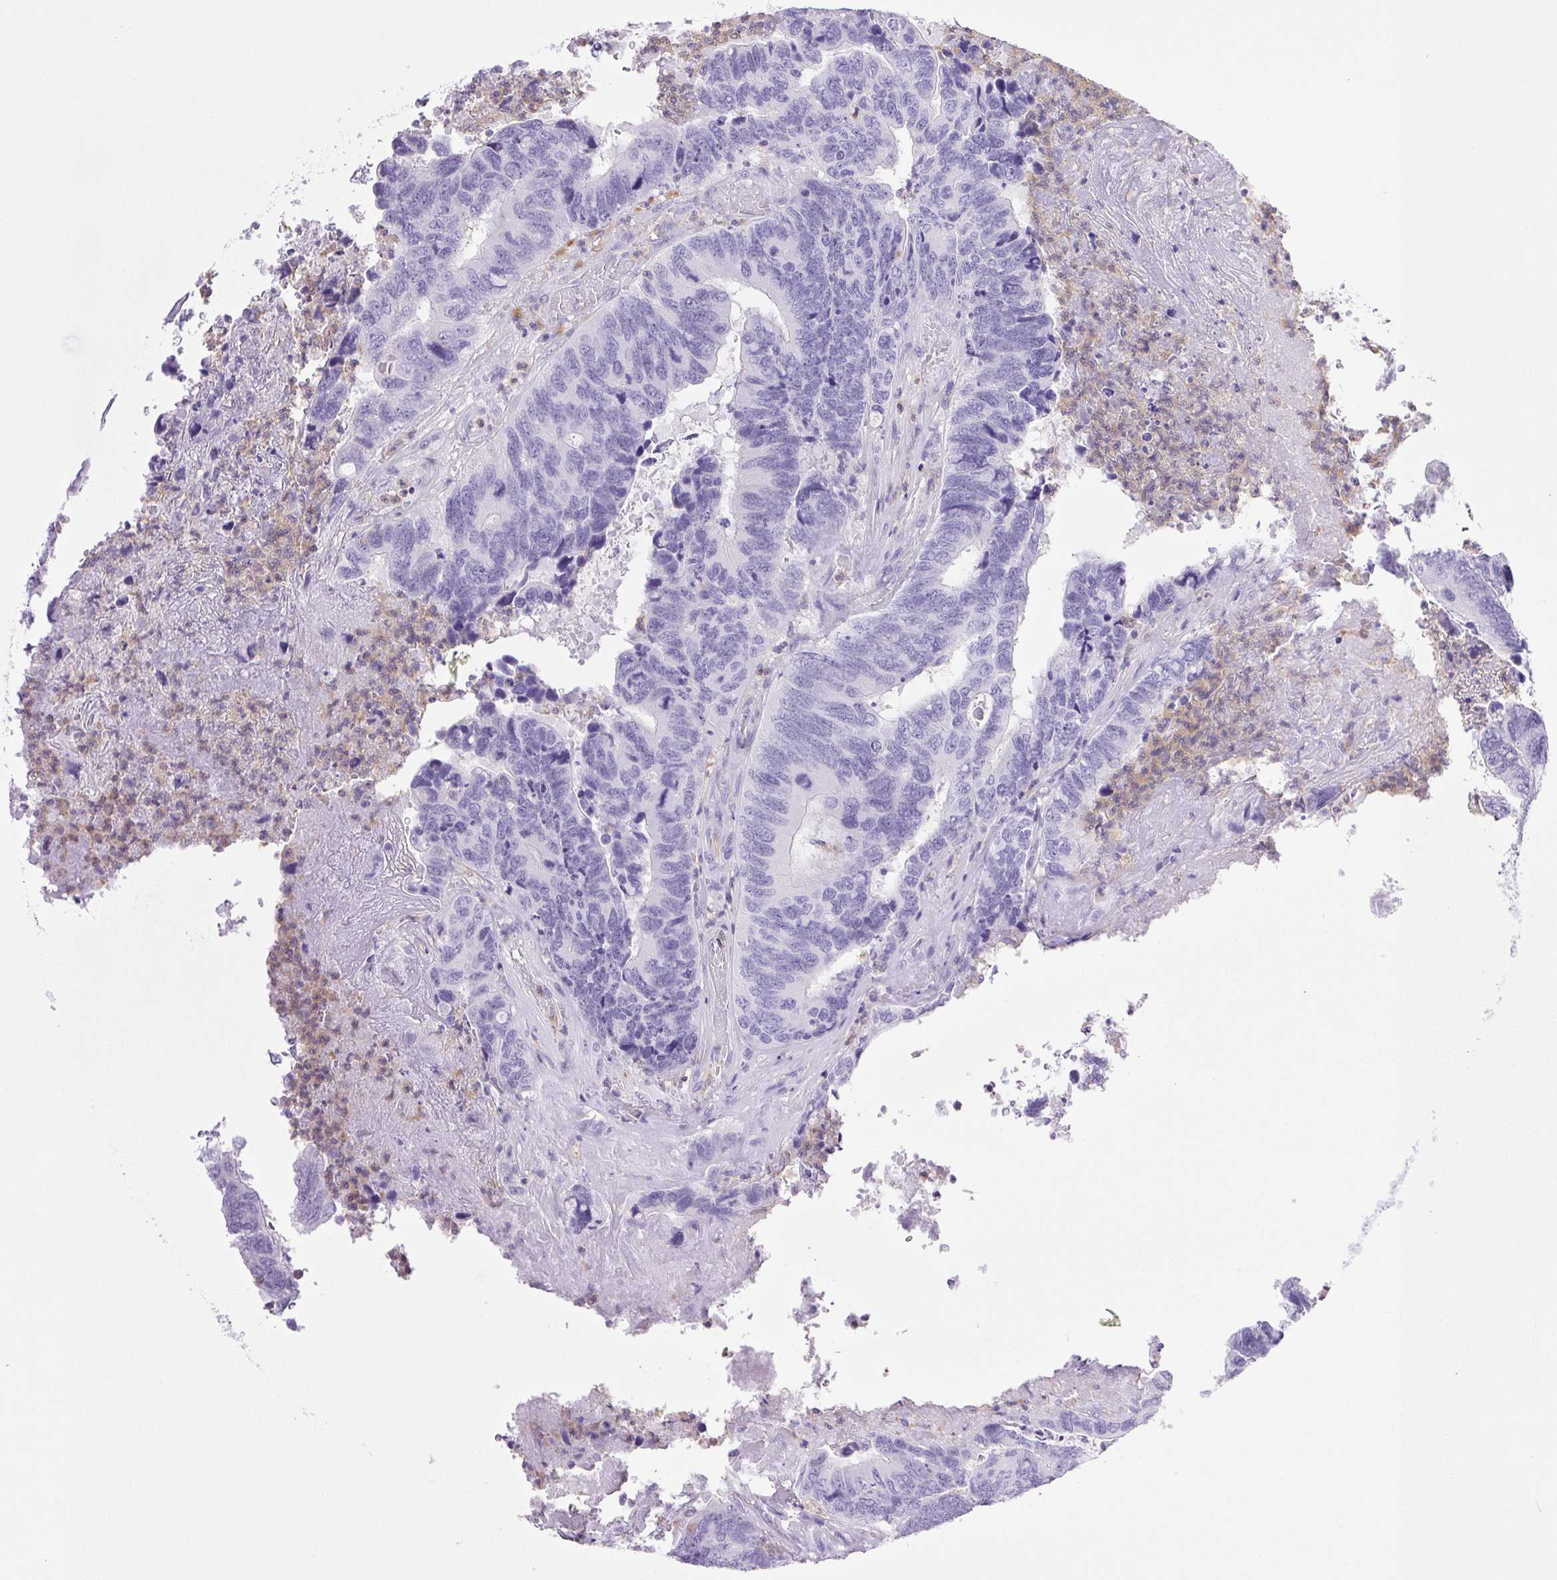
{"staining": {"intensity": "negative", "quantity": "none", "location": "none"}, "tissue": "colorectal cancer", "cell_type": "Tumor cells", "image_type": "cancer", "snomed": [{"axis": "morphology", "description": "Adenocarcinoma, NOS"}, {"axis": "topography", "description": "Colon"}], "caption": "Tumor cells show no significant staining in adenocarcinoma (colorectal). (DAB (3,3'-diaminobenzidine) IHC with hematoxylin counter stain).", "gene": "SYNPR", "patient": {"sex": "female", "age": 67}}